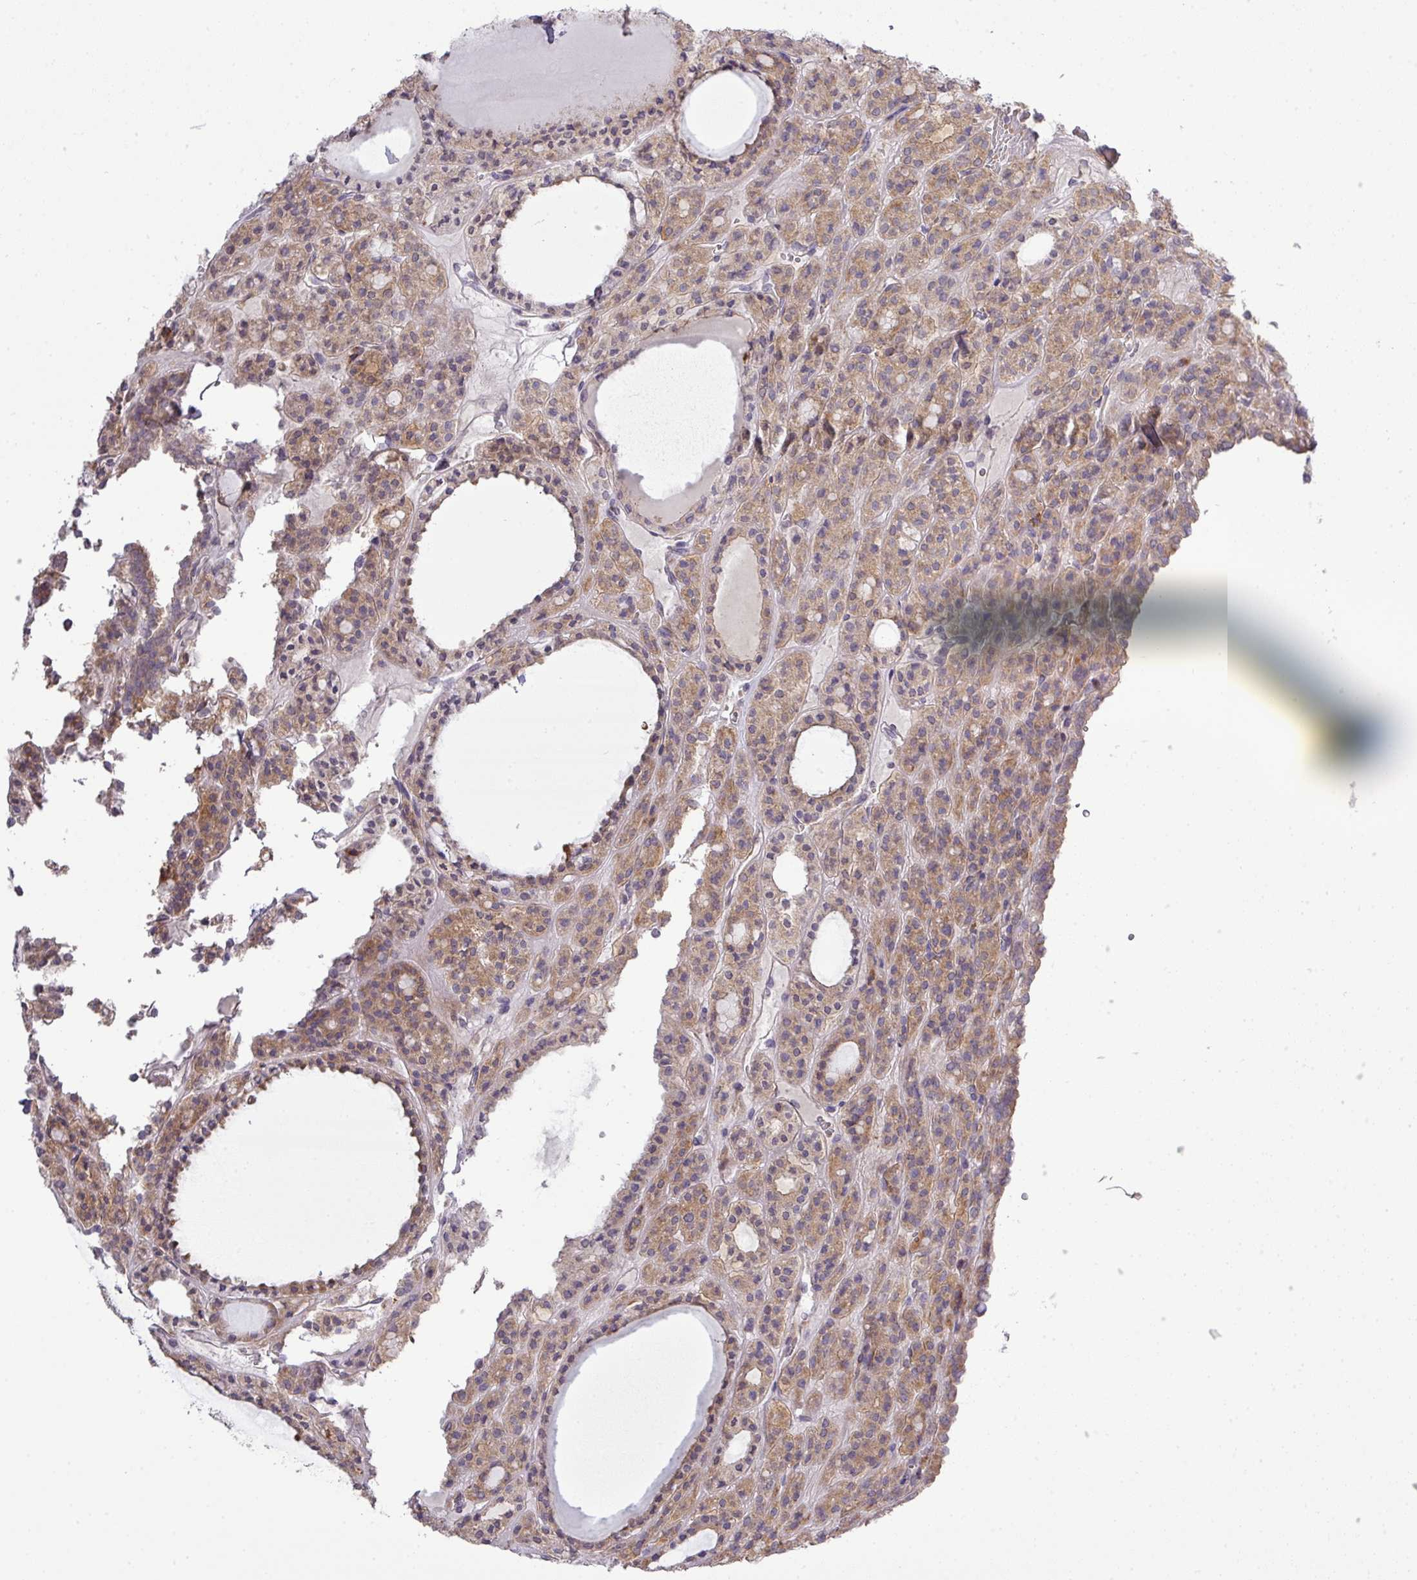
{"staining": {"intensity": "moderate", "quantity": ">75%", "location": "cytoplasmic/membranous"}, "tissue": "thyroid cancer", "cell_type": "Tumor cells", "image_type": "cancer", "snomed": [{"axis": "morphology", "description": "Follicular adenoma carcinoma, NOS"}, {"axis": "topography", "description": "Thyroid gland"}], "caption": "Tumor cells demonstrate moderate cytoplasmic/membranous positivity in about >75% of cells in thyroid cancer. (DAB IHC with brightfield microscopy, high magnification).", "gene": "TPRA1", "patient": {"sex": "female", "age": 63}}